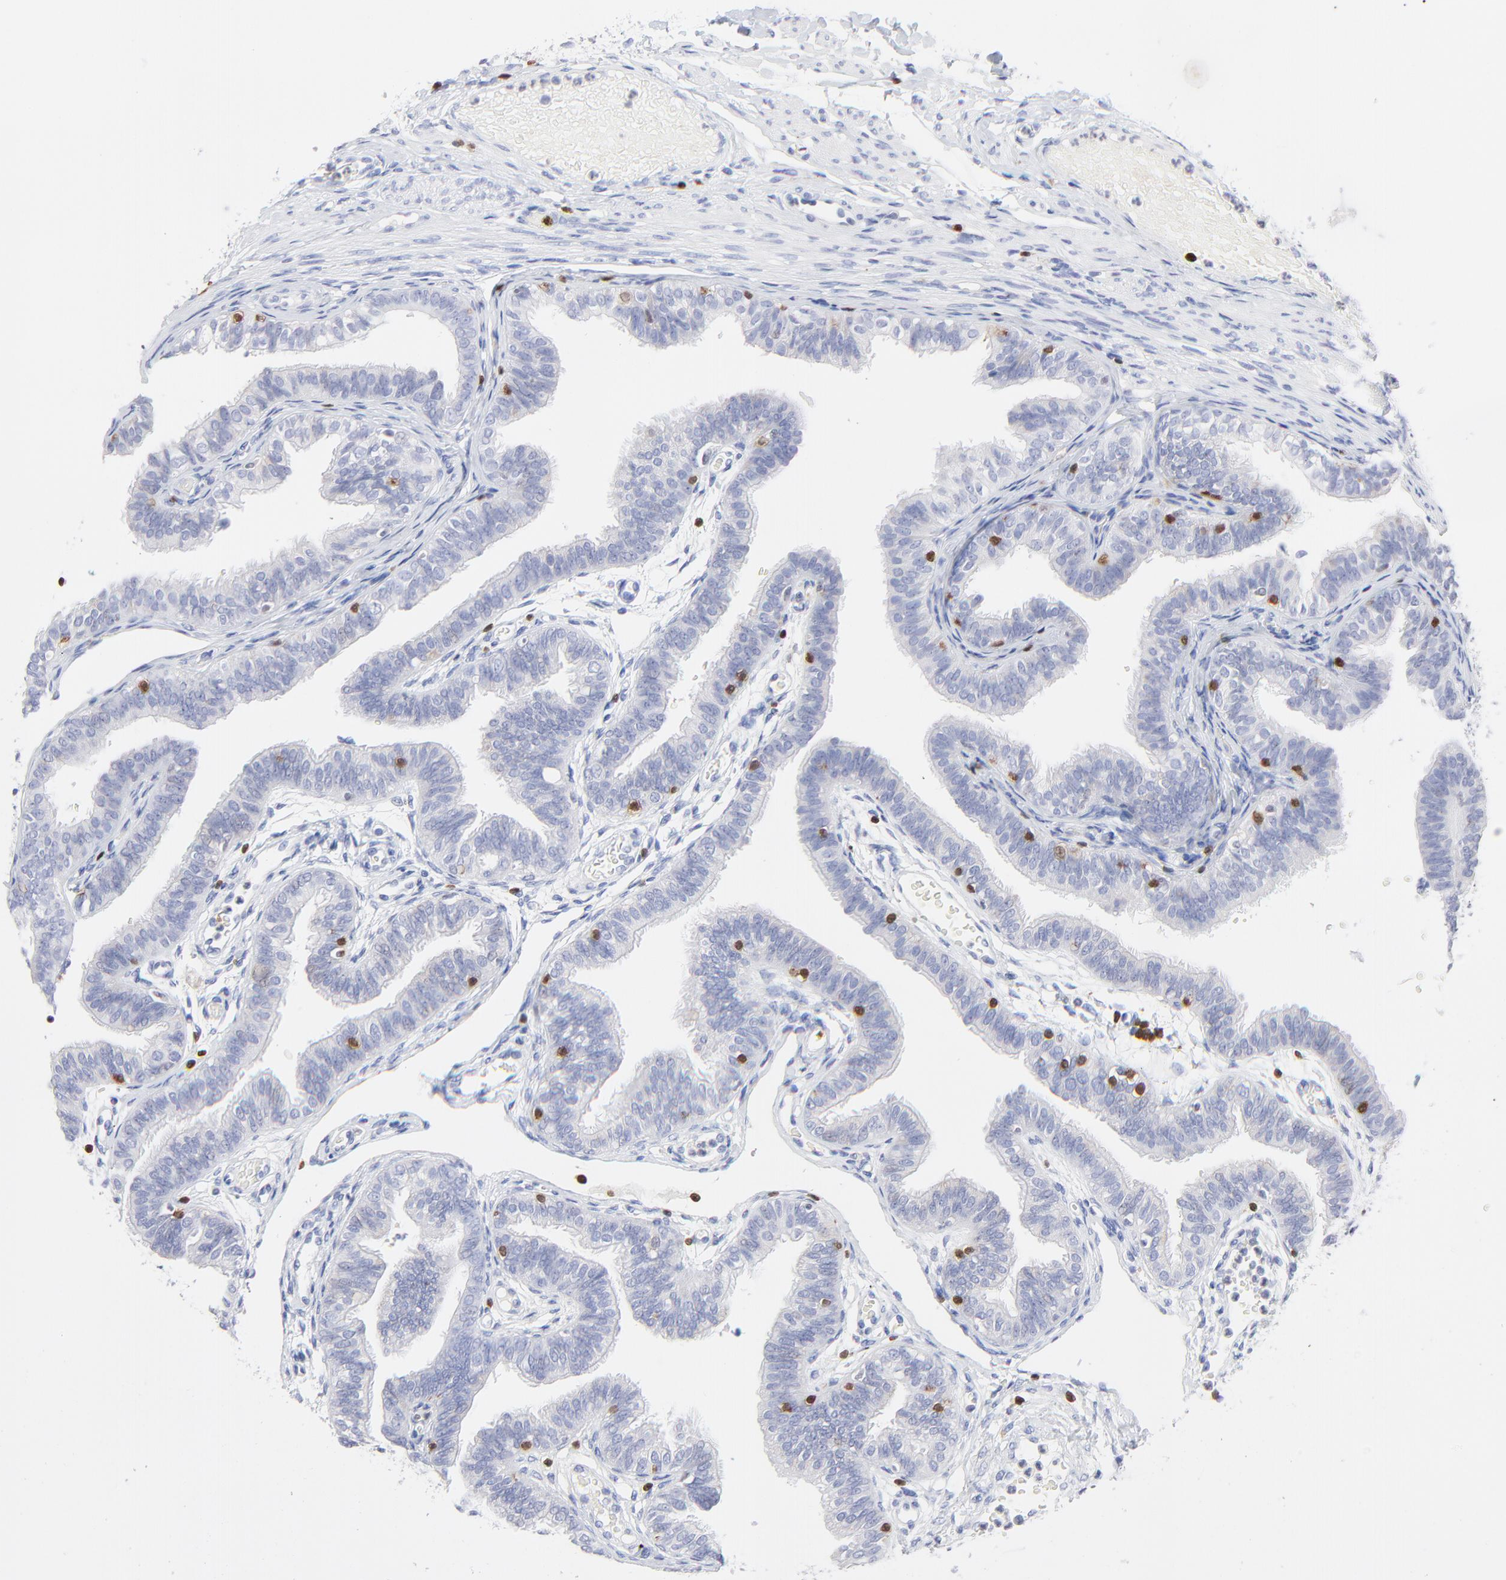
{"staining": {"intensity": "negative", "quantity": "none", "location": "none"}, "tissue": "fallopian tube", "cell_type": "Glandular cells", "image_type": "normal", "snomed": [{"axis": "morphology", "description": "Normal tissue, NOS"}, {"axis": "morphology", "description": "Dermoid, NOS"}, {"axis": "topography", "description": "Fallopian tube"}], "caption": "Immunohistochemical staining of benign fallopian tube displays no significant expression in glandular cells. The staining is performed using DAB brown chromogen with nuclei counter-stained in using hematoxylin.", "gene": "ZAP70", "patient": {"sex": "female", "age": 33}}